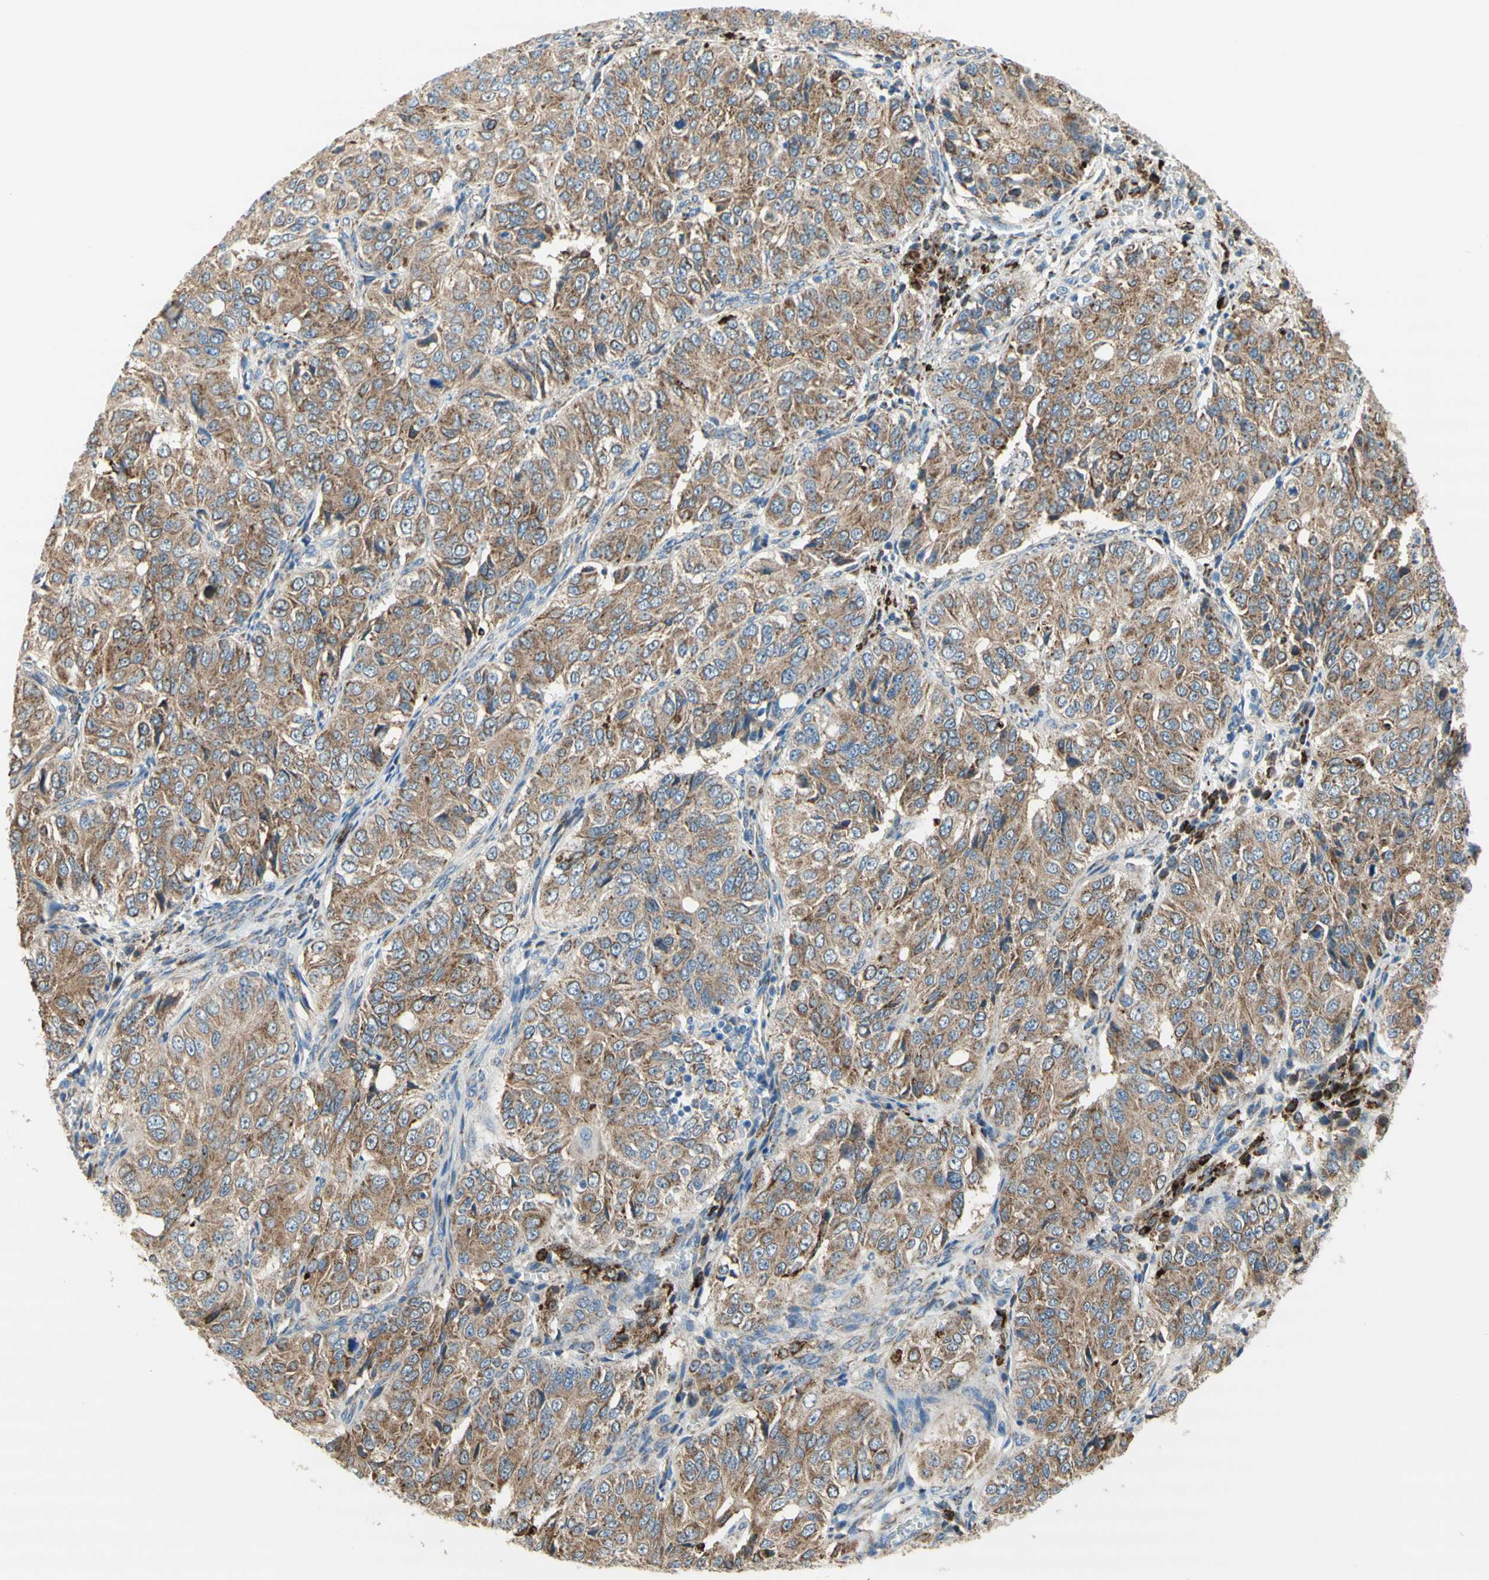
{"staining": {"intensity": "moderate", "quantity": ">75%", "location": "cytoplasmic/membranous"}, "tissue": "ovarian cancer", "cell_type": "Tumor cells", "image_type": "cancer", "snomed": [{"axis": "morphology", "description": "Carcinoma, endometroid"}, {"axis": "topography", "description": "Ovary"}], "caption": "Protein staining of ovarian cancer (endometroid carcinoma) tissue demonstrates moderate cytoplasmic/membranous staining in approximately >75% of tumor cells.", "gene": "URB2", "patient": {"sex": "female", "age": 51}}